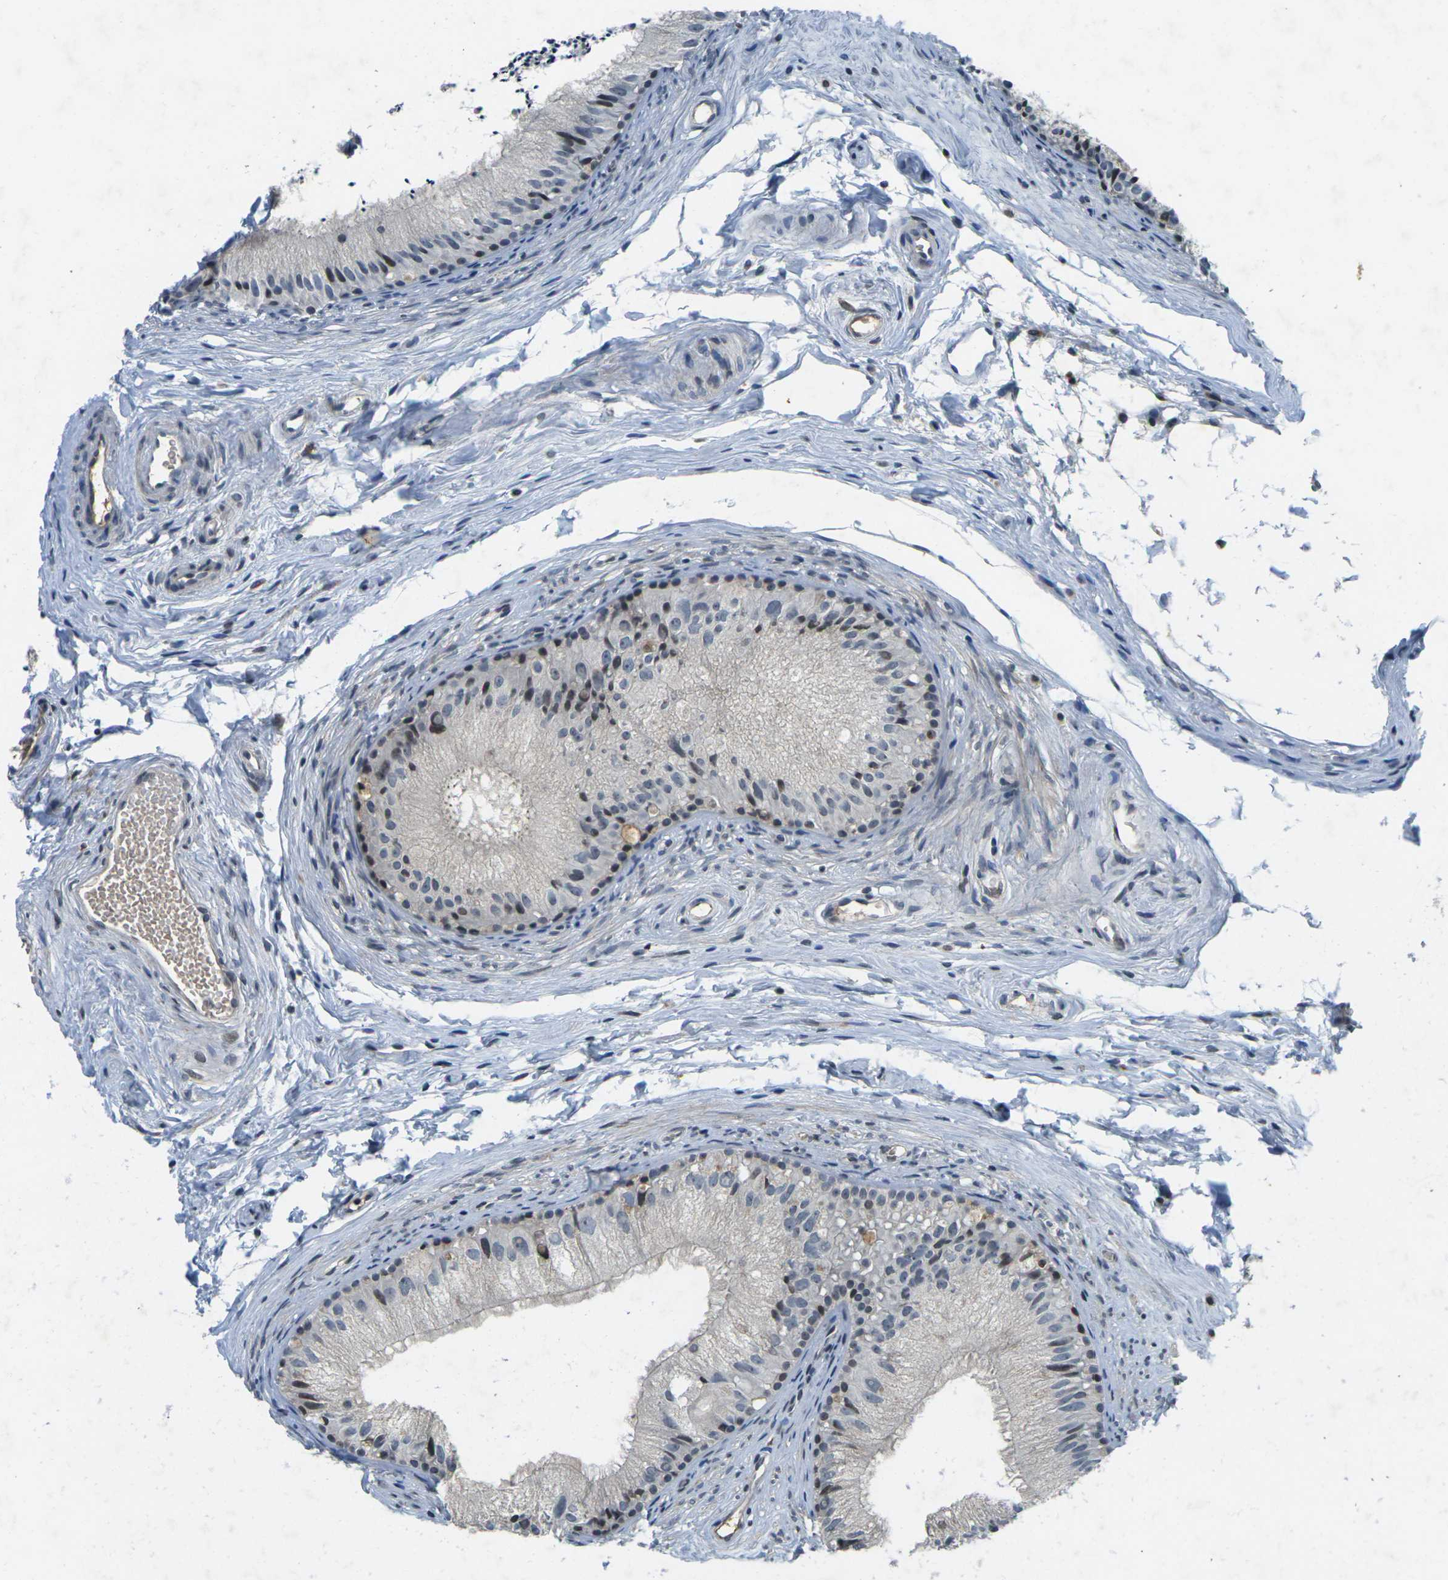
{"staining": {"intensity": "weak", "quantity": "<25%", "location": "nuclear"}, "tissue": "epididymis", "cell_type": "Glandular cells", "image_type": "normal", "snomed": [{"axis": "morphology", "description": "Normal tissue, NOS"}, {"axis": "topography", "description": "Epididymis"}], "caption": "The micrograph exhibits no significant staining in glandular cells of epididymis. The staining was performed using DAB to visualize the protein expression in brown, while the nuclei were stained in blue with hematoxylin (Magnification: 20x).", "gene": "C1QC", "patient": {"sex": "male", "age": 56}}